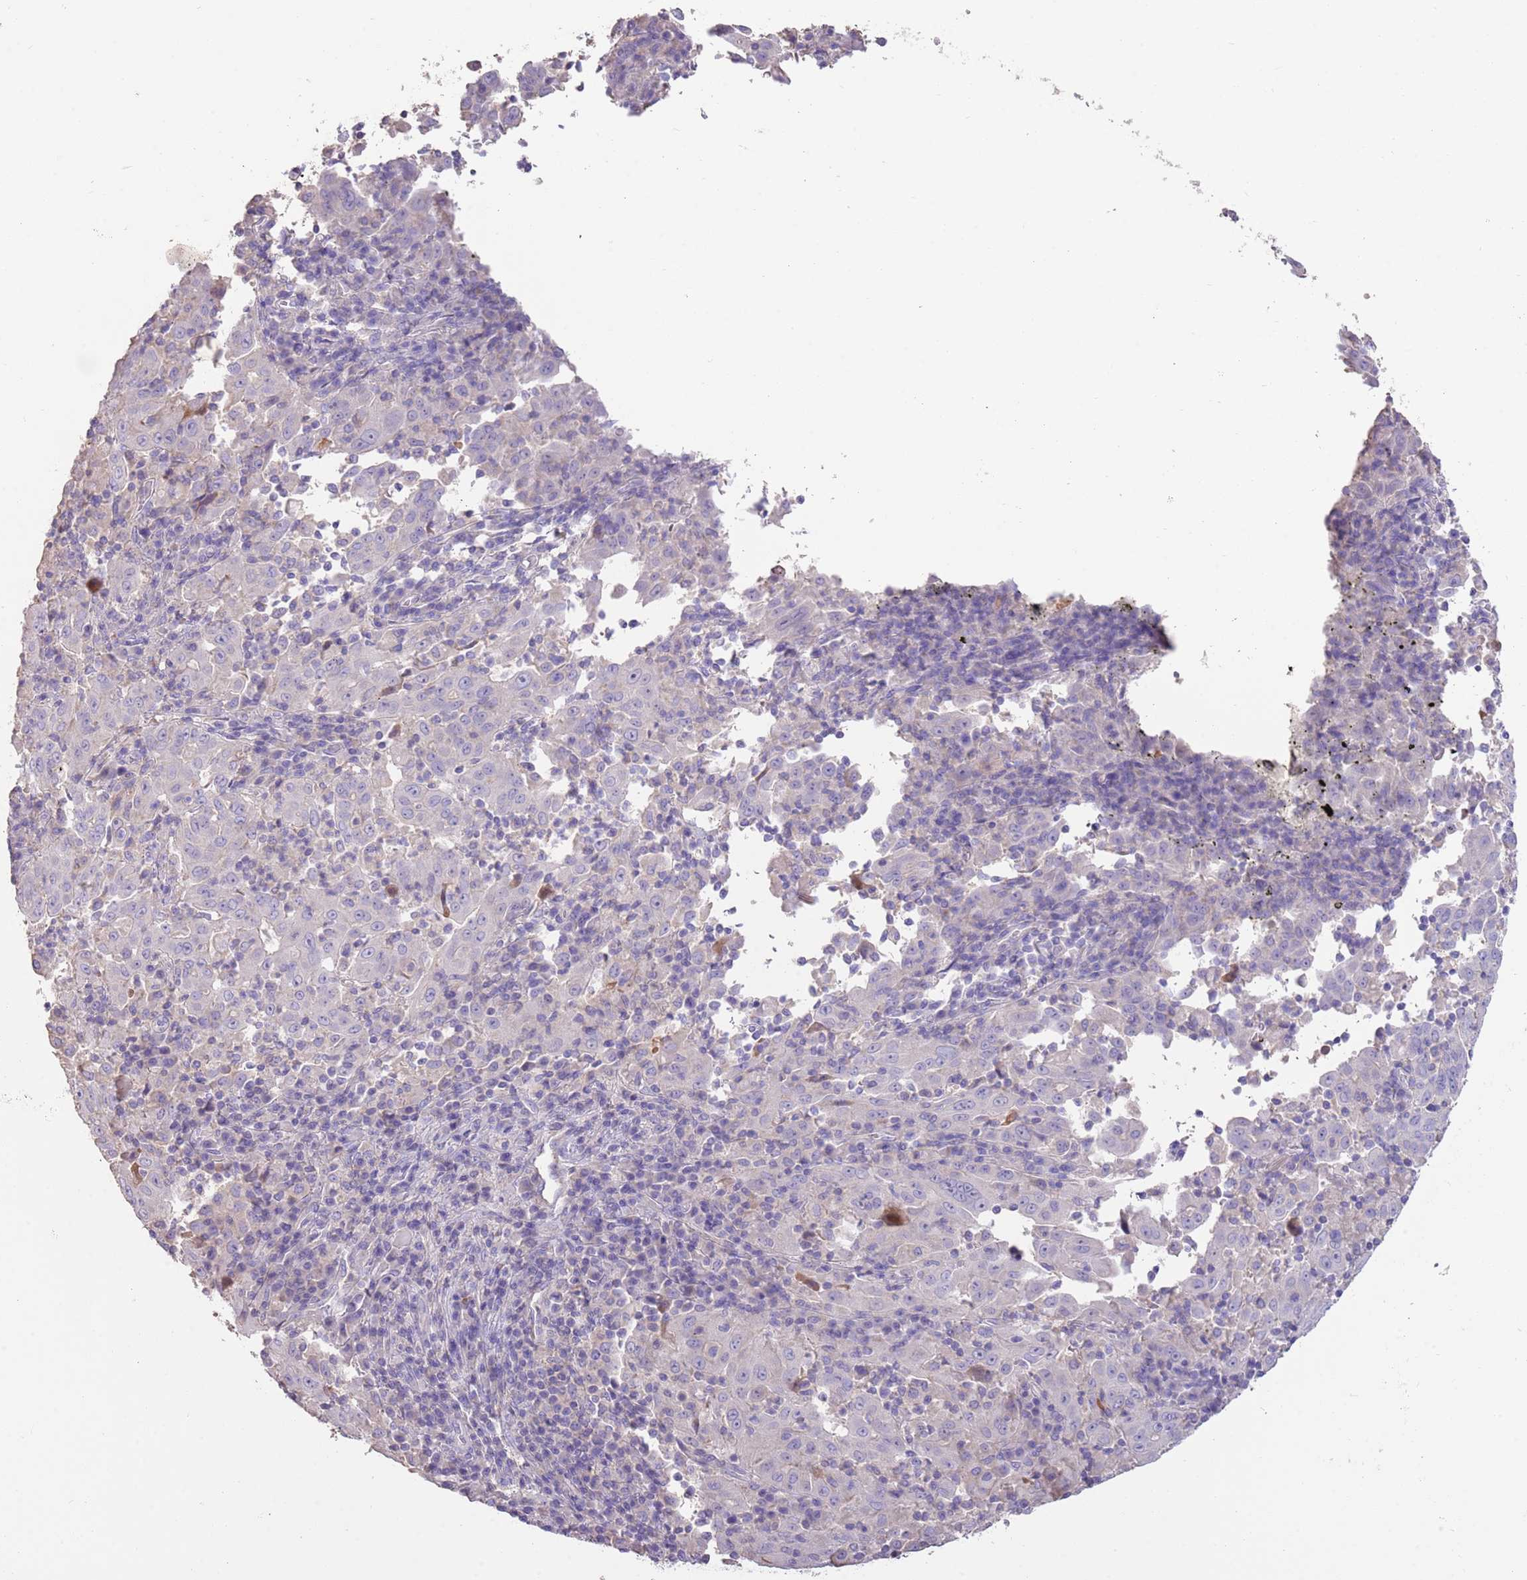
{"staining": {"intensity": "negative", "quantity": "none", "location": "none"}, "tissue": "pancreatic cancer", "cell_type": "Tumor cells", "image_type": "cancer", "snomed": [{"axis": "morphology", "description": "Adenocarcinoma, NOS"}, {"axis": "topography", "description": "Pancreas"}], "caption": "Pancreatic adenocarcinoma was stained to show a protein in brown. There is no significant staining in tumor cells.", "gene": "SFTPA1", "patient": {"sex": "male", "age": 63}}